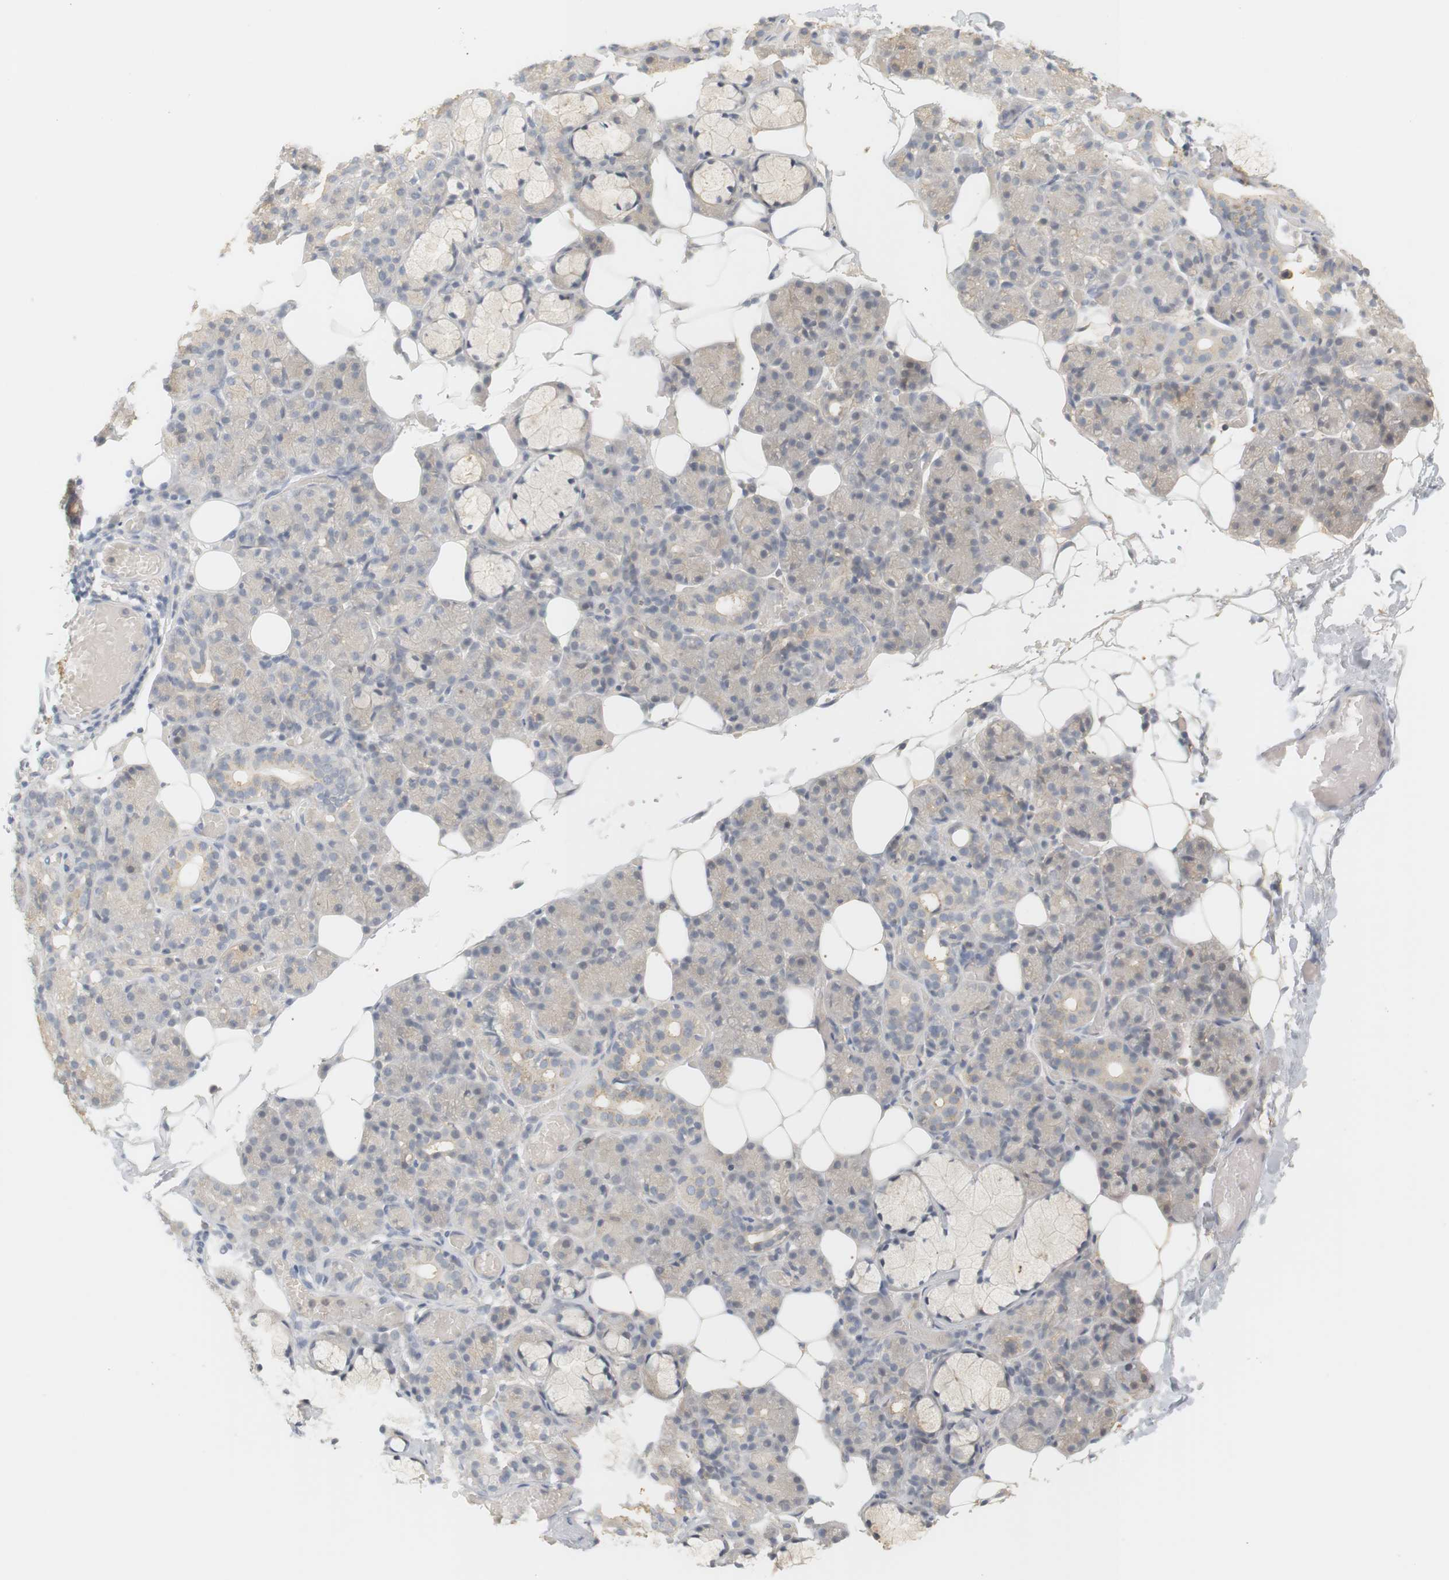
{"staining": {"intensity": "weak", "quantity": "<25%", "location": "cytoplasmic/membranous"}, "tissue": "salivary gland", "cell_type": "Glandular cells", "image_type": "normal", "snomed": [{"axis": "morphology", "description": "Normal tissue, NOS"}, {"axis": "topography", "description": "Salivary gland"}], "caption": "High power microscopy histopathology image of an immunohistochemistry (IHC) photomicrograph of benign salivary gland, revealing no significant expression in glandular cells. (DAB immunohistochemistry (IHC), high magnification).", "gene": "RTN3", "patient": {"sex": "male", "age": 63}}